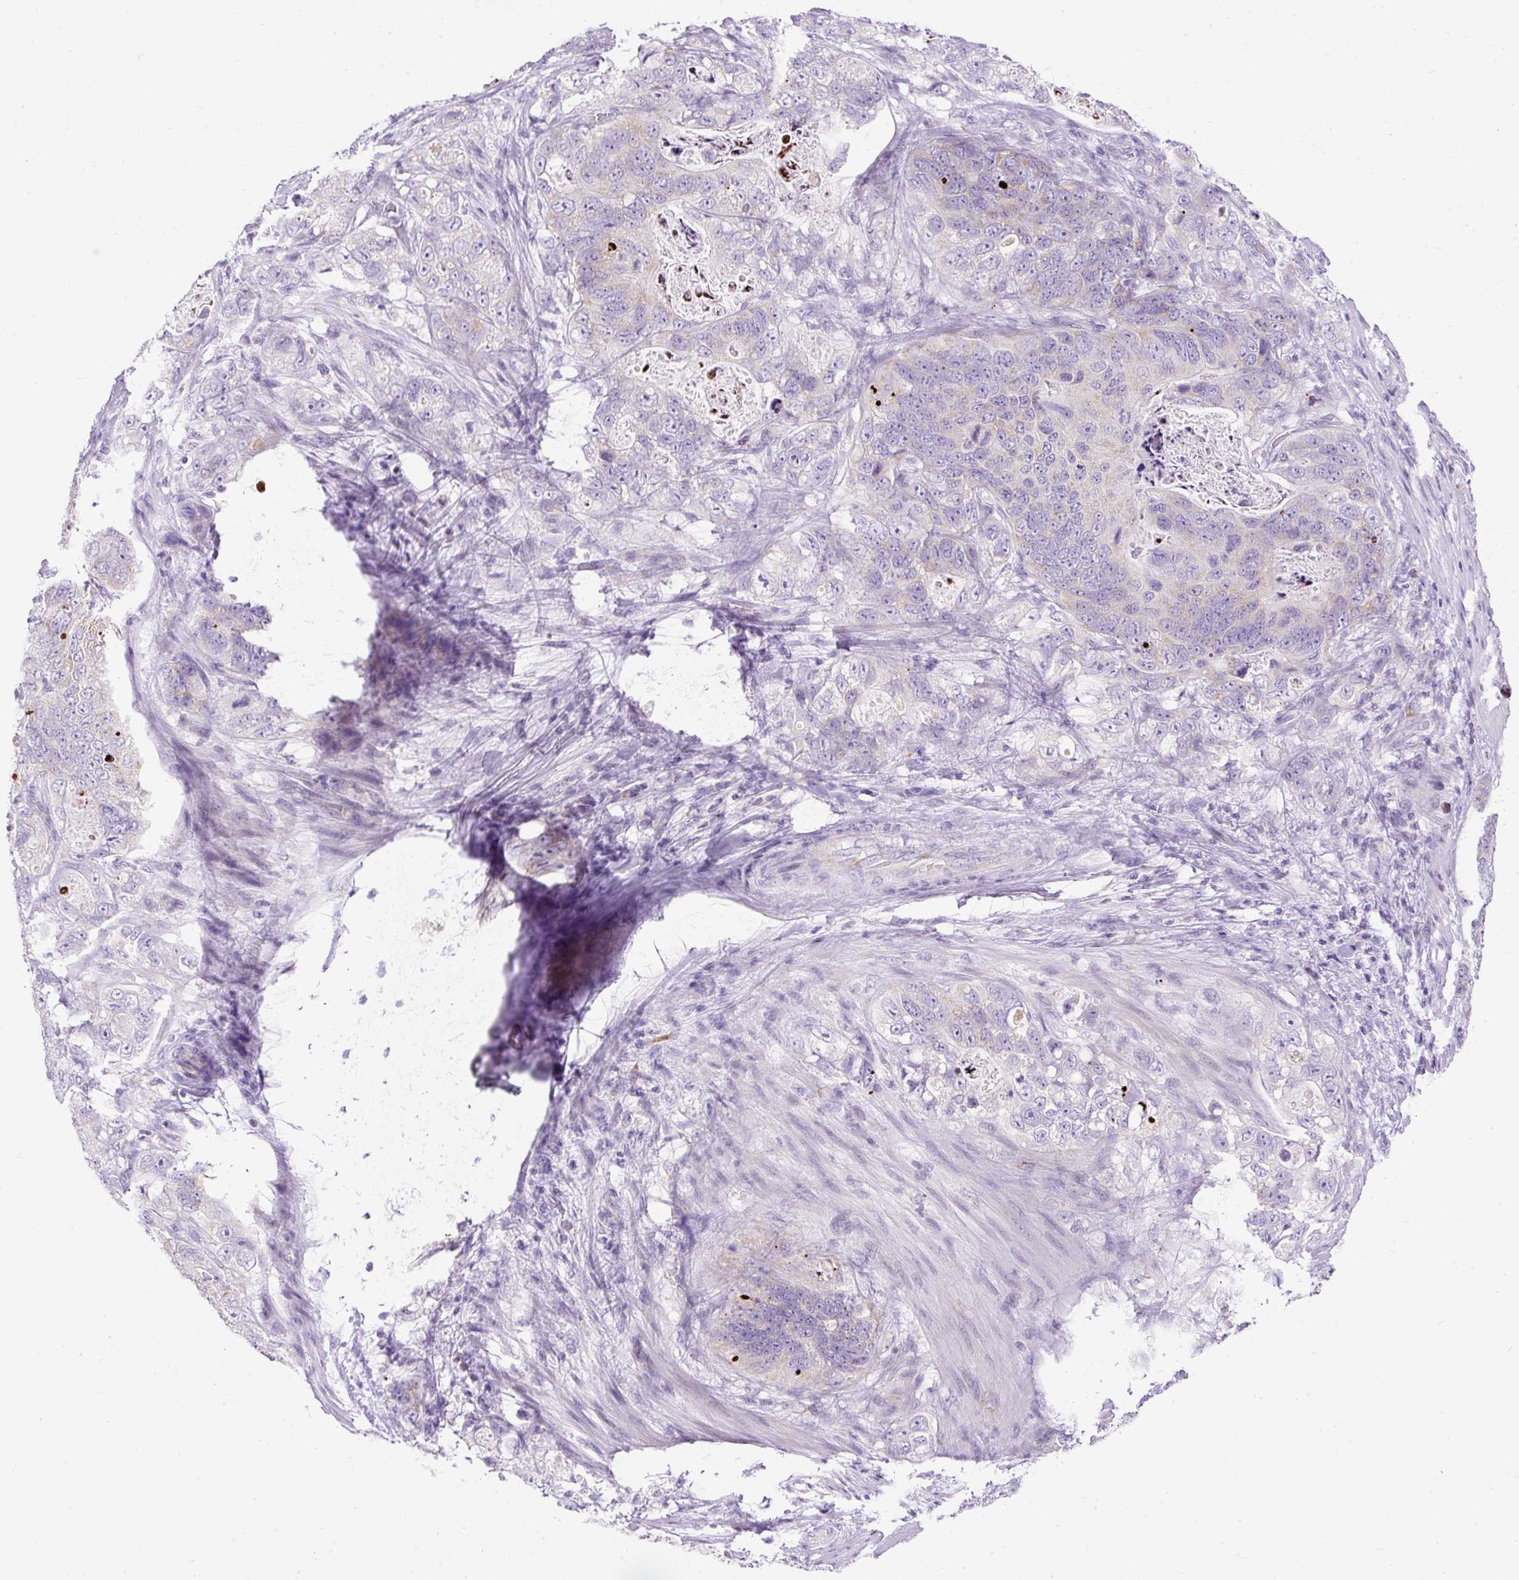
{"staining": {"intensity": "weak", "quantity": "<25%", "location": "cytoplasmic/membranous"}, "tissue": "stomach cancer", "cell_type": "Tumor cells", "image_type": "cancer", "snomed": [{"axis": "morphology", "description": "Normal tissue, NOS"}, {"axis": "morphology", "description": "Adenocarcinoma, NOS"}, {"axis": "topography", "description": "Stomach"}], "caption": "Human stomach cancer stained for a protein using immunohistochemistry shows no positivity in tumor cells.", "gene": "FMC1", "patient": {"sex": "female", "age": 89}}